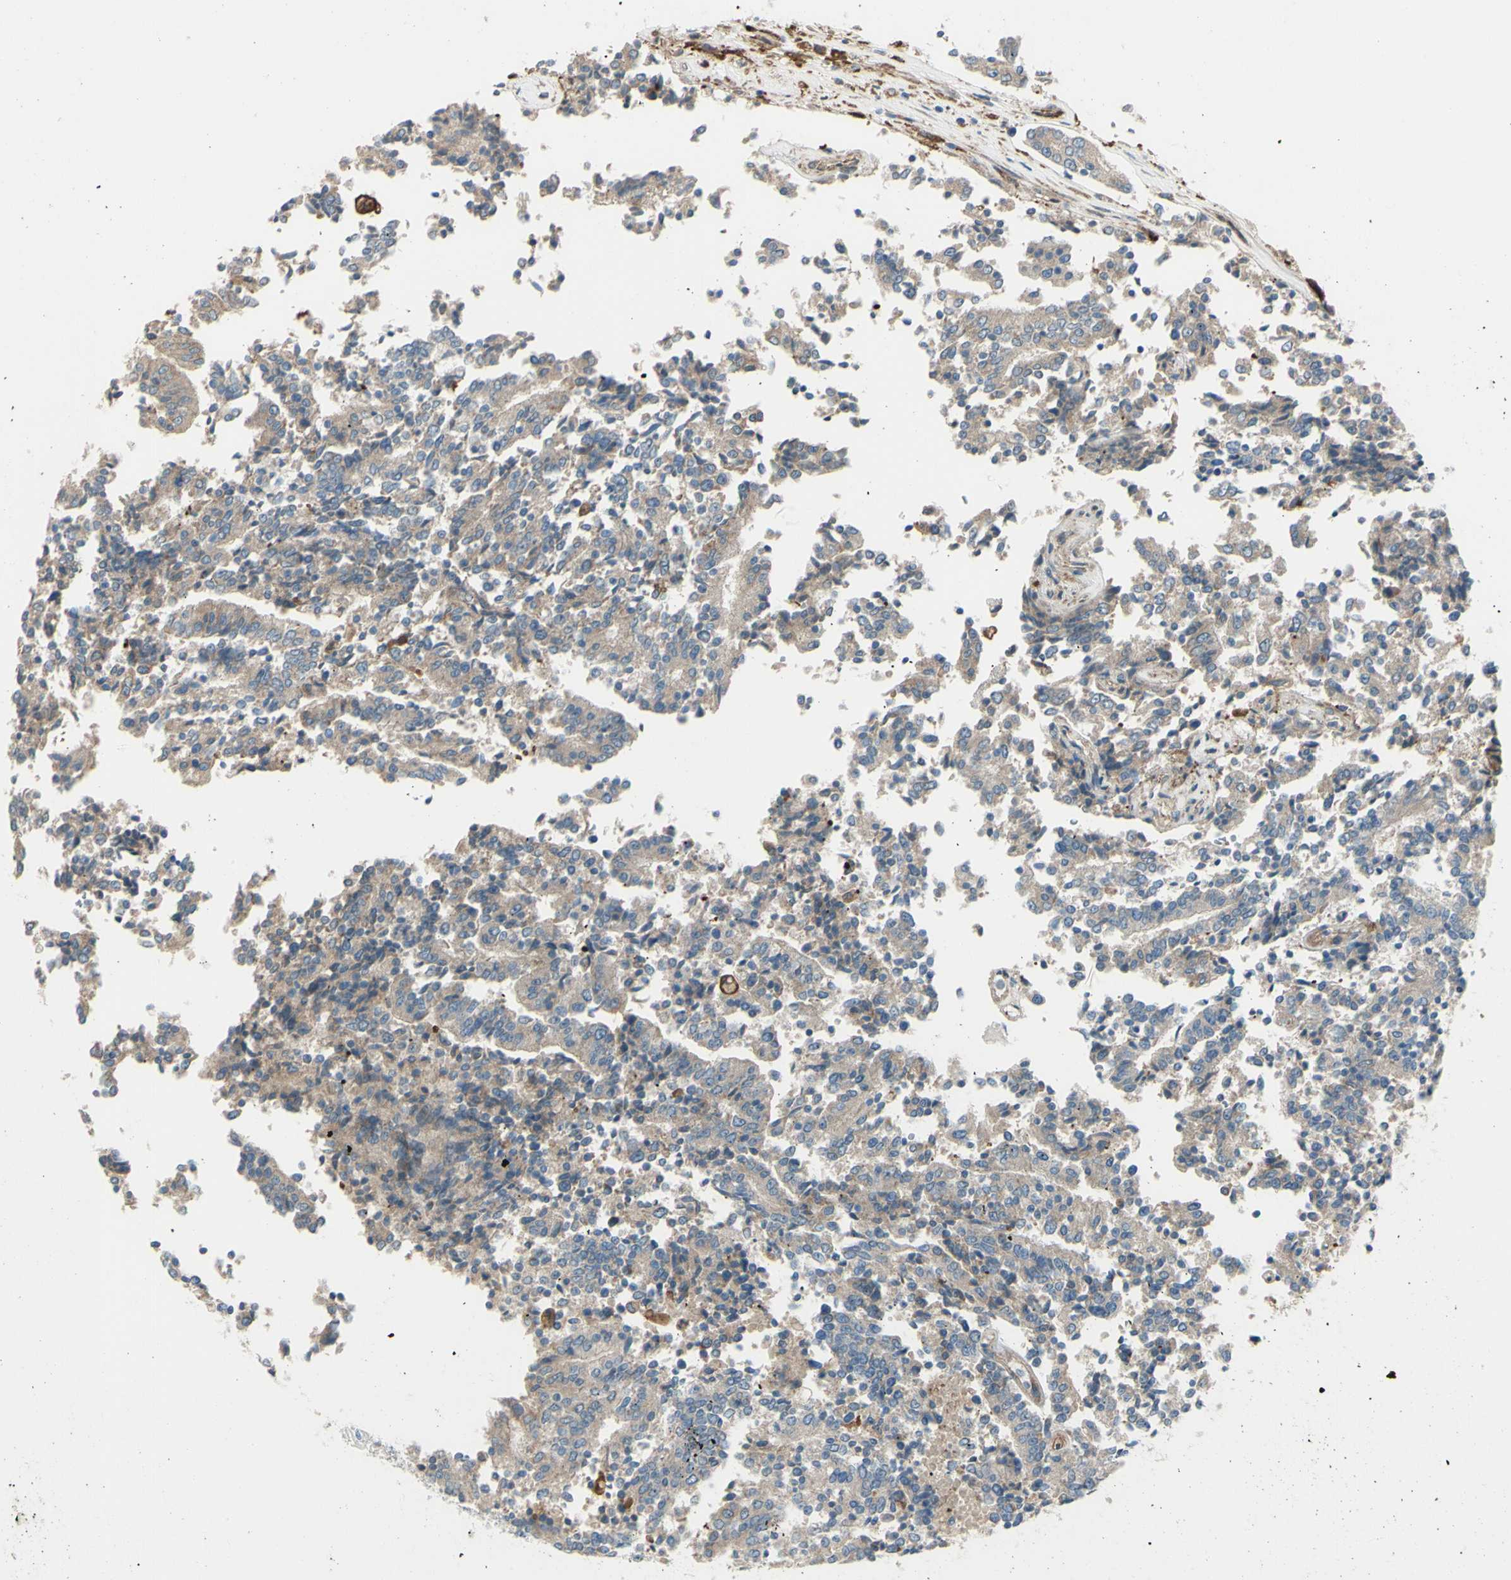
{"staining": {"intensity": "weak", "quantity": ">75%", "location": "cytoplasmic/membranous"}, "tissue": "prostate cancer", "cell_type": "Tumor cells", "image_type": "cancer", "snomed": [{"axis": "morphology", "description": "Normal tissue, NOS"}, {"axis": "morphology", "description": "Adenocarcinoma, High grade"}, {"axis": "topography", "description": "Prostate"}, {"axis": "topography", "description": "Seminal veicle"}], "caption": "Immunohistochemical staining of human prostate cancer shows weak cytoplasmic/membranous protein staining in about >75% of tumor cells. (DAB (3,3'-diaminobenzidine) IHC with brightfield microscopy, high magnification).", "gene": "IGSF9B", "patient": {"sex": "male", "age": 55}}